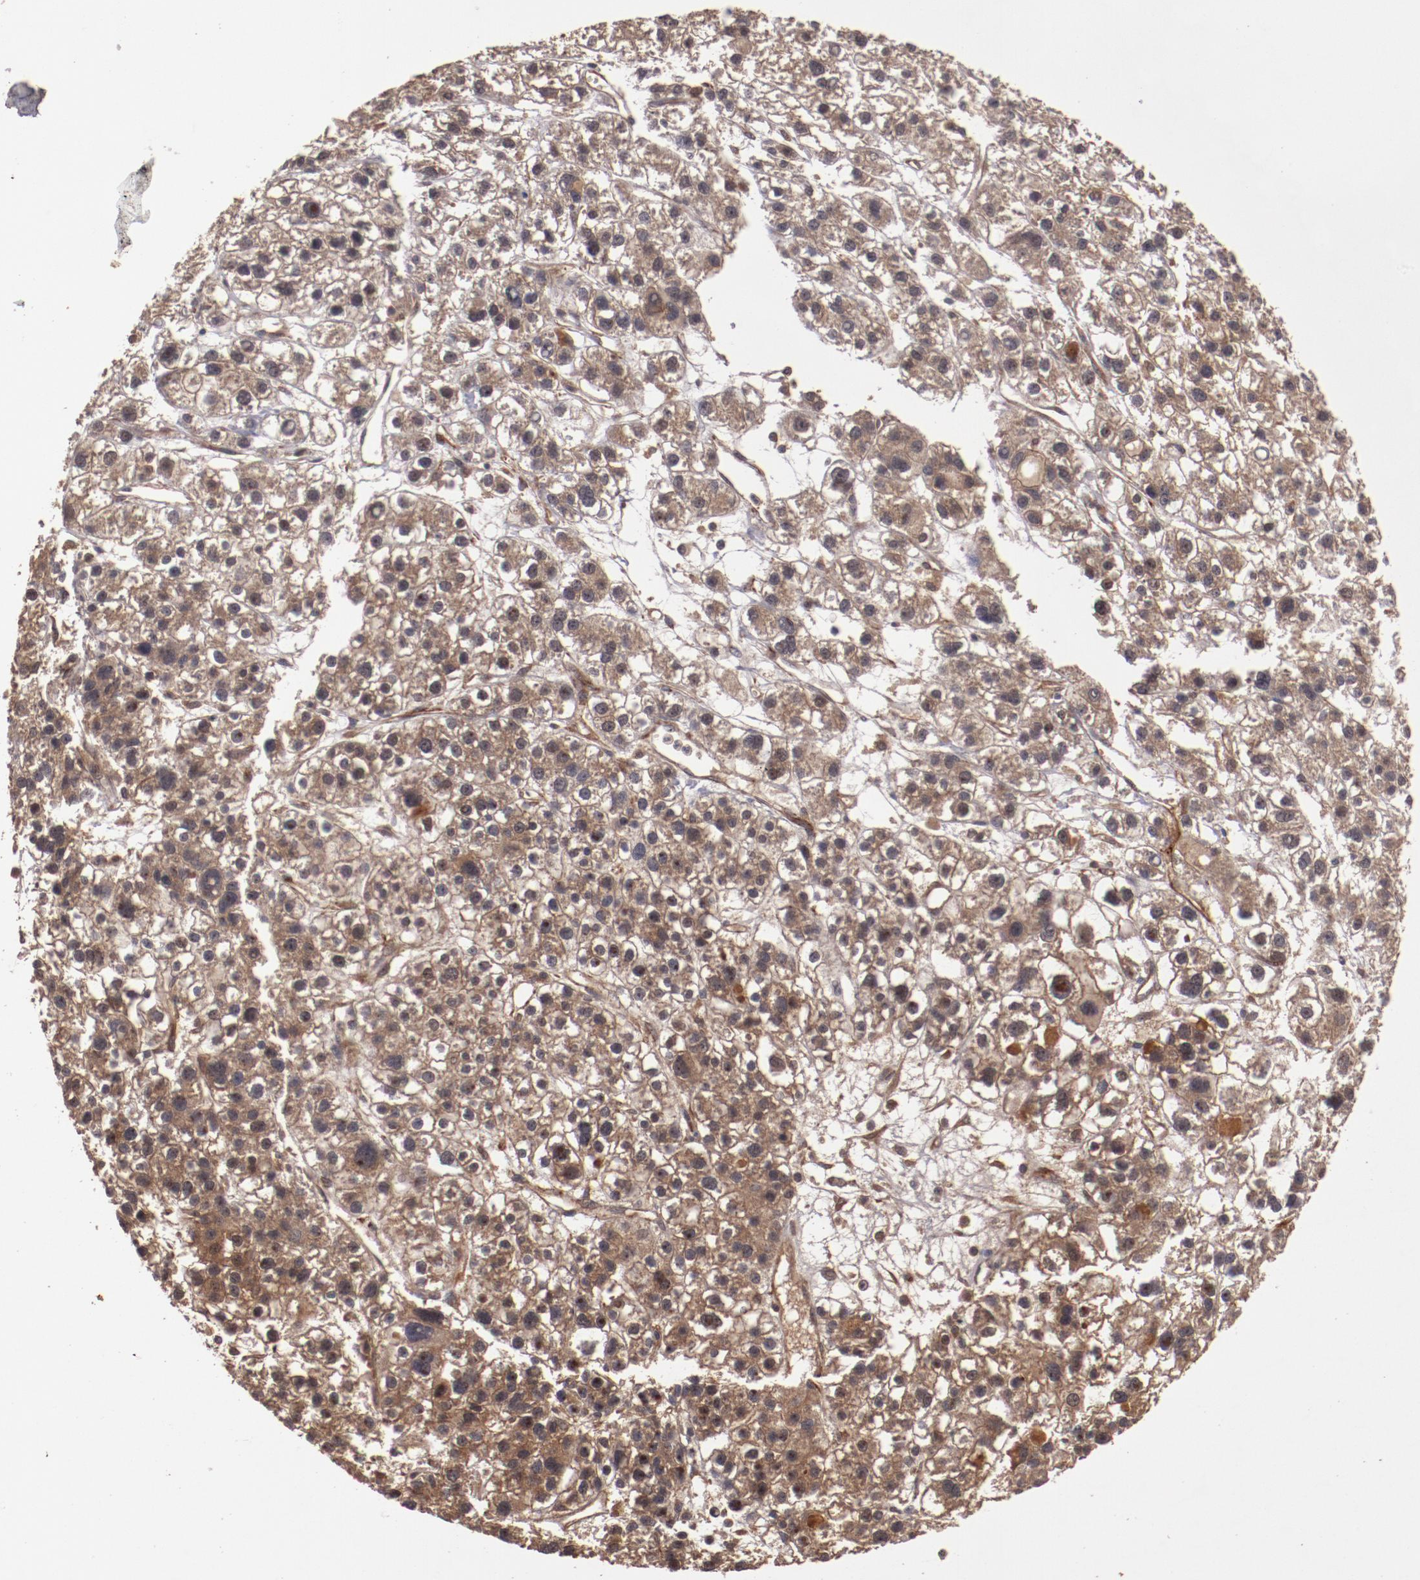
{"staining": {"intensity": "moderate", "quantity": ">75%", "location": "cytoplasmic/membranous"}, "tissue": "liver cancer", "cell_type": "Tumor cells", "image_type": "cancer", "snomed": [{"axis": "morphology", "description": "Carcinoma, Hepatocellular, NOS"}, {"axis": "topography", "description": "Liver"}], "caption": "Moderate cytoplasmic/membranous expression is present in about >75% of tumor cells in liver hepatocellular carcinoma.", "gene": "TXNDC16", "patient": {"sex": "female", "age": 85}}